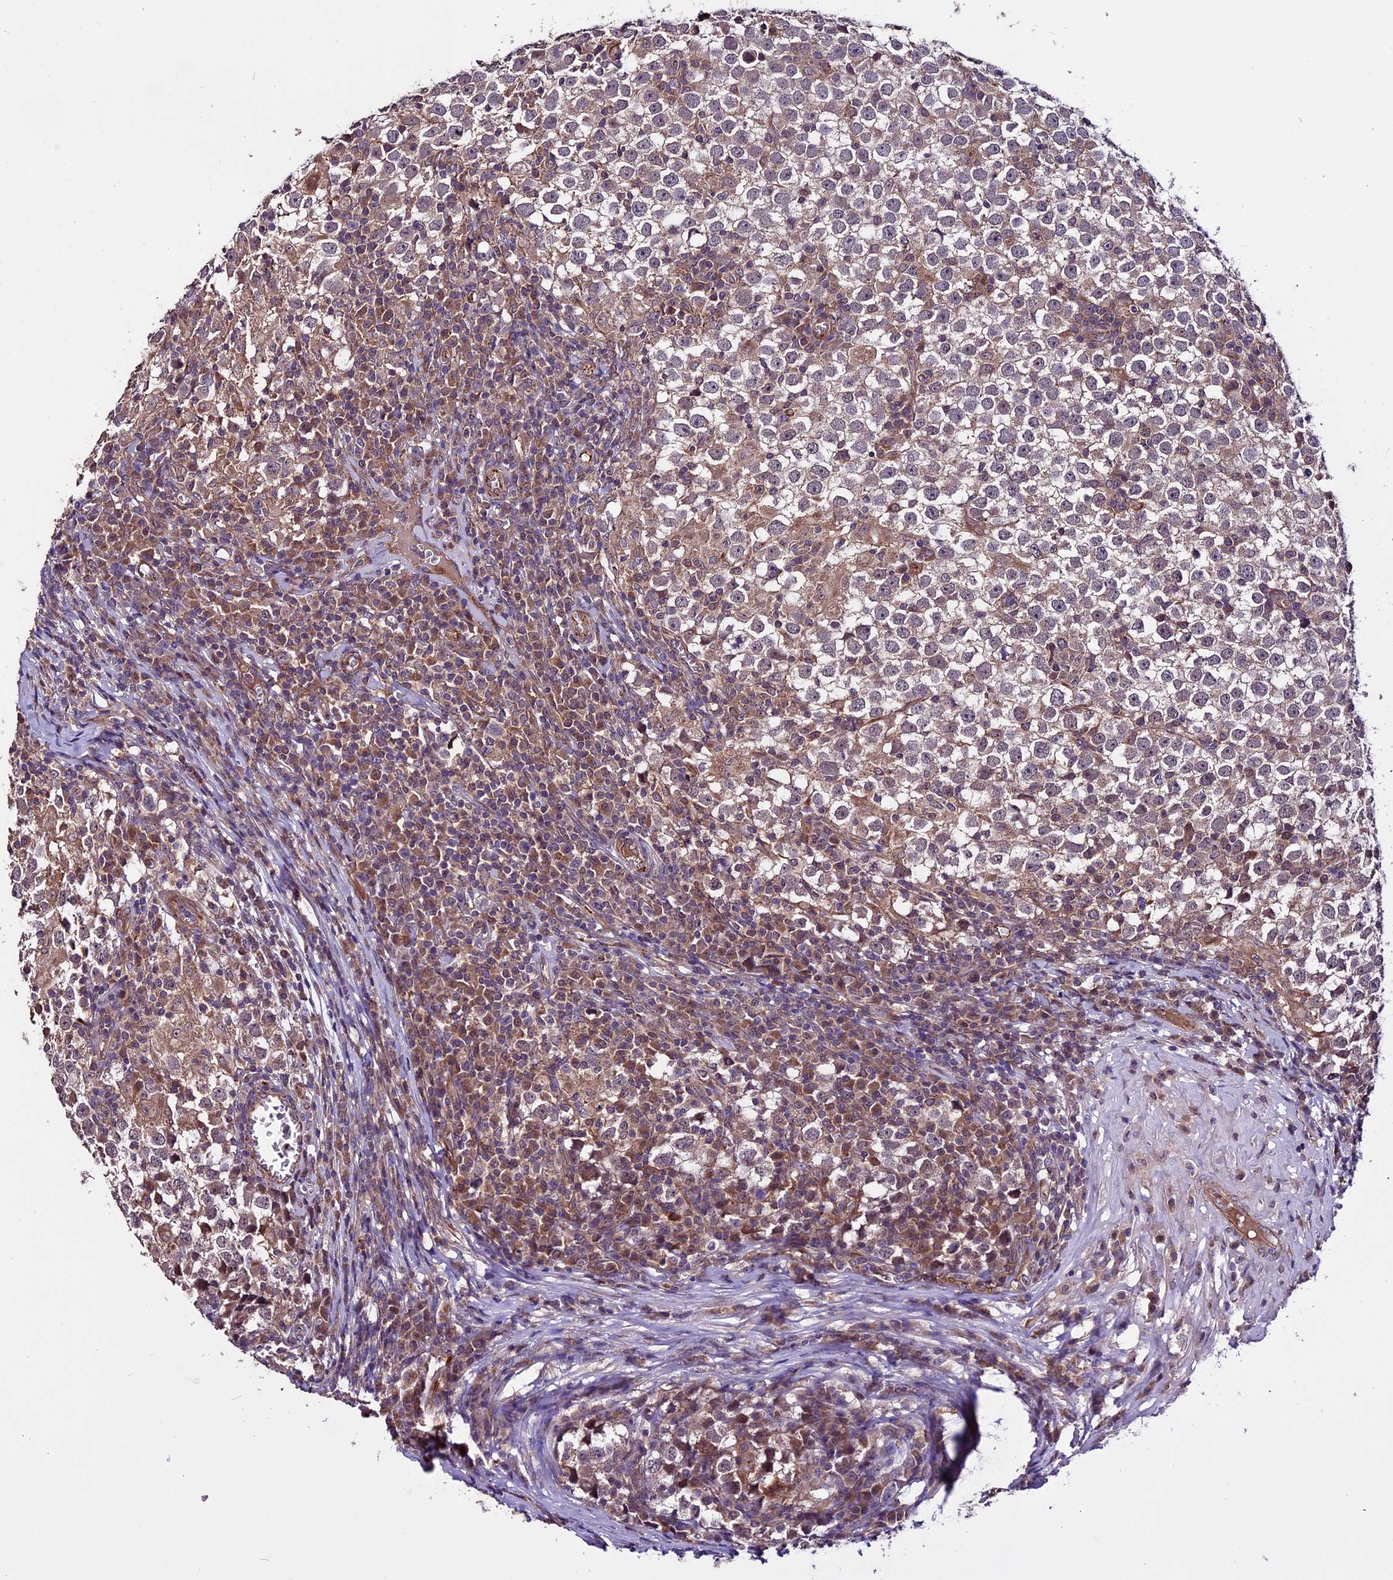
{"staining": {"intensity": "weak", "quantity": ">75%", "location": "cytoplasmic/membranous"}, "tissue": "testis cancer", "cell_type": "Tumor cells", "image_type": "cancer", "snomed": [{"axis": "morphology", "description": "Seminoma, NOS"}, {"axis": "topography", "description": "Testis"}], "caption": "IHC micrograph of testis cancer (seminoma) stained for a protein (brown), which displays low levels of weak cytoplasmic/membranous staining in approximately >75% of tumor cells.", "gene": "RINL", "patient": {"sex": "male", "age": 65}}